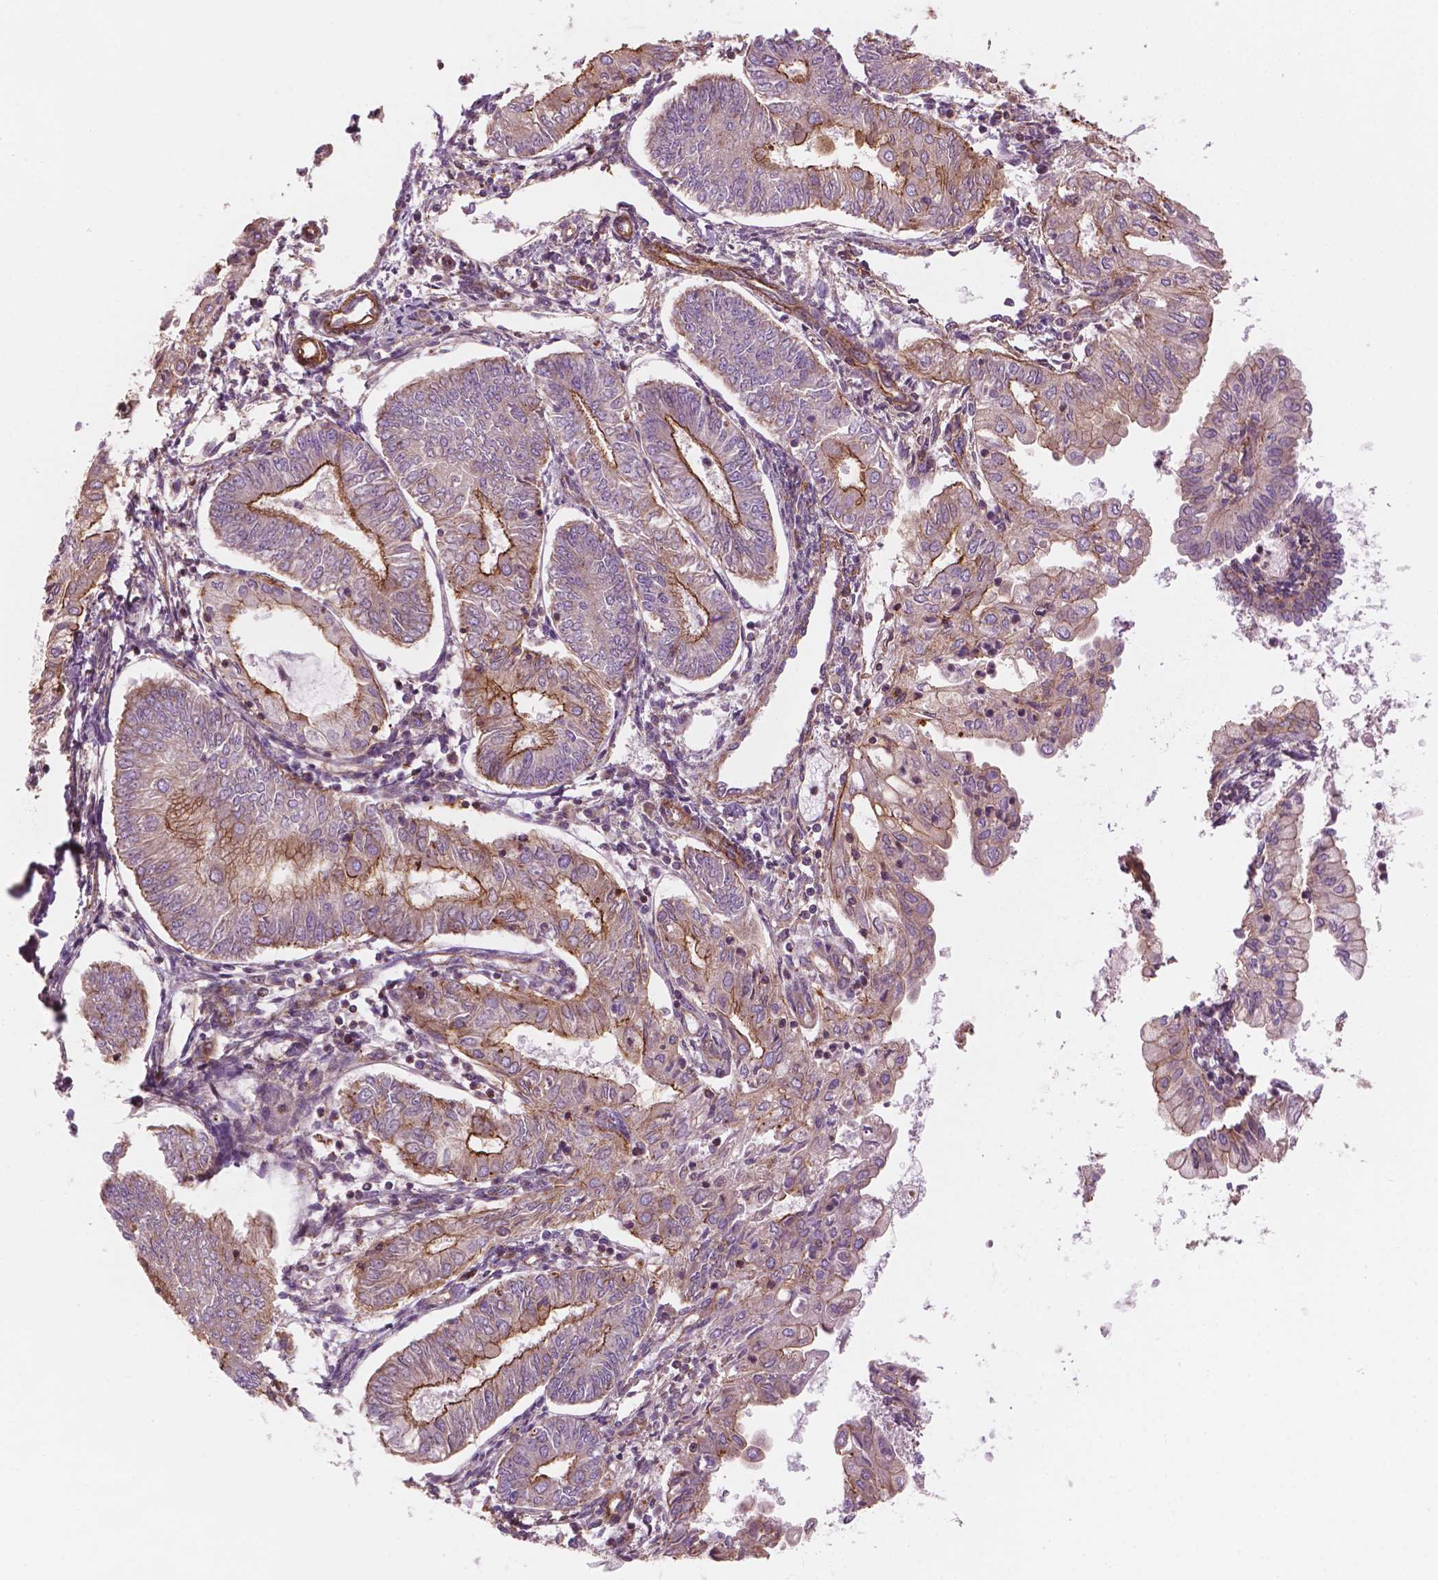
{"staining": {"intensity": "strong", "quantity": "<25%", "location": "cytoplasmic/membranous"}, "tissue": "endometrial cancer", "cell_type": "Tumor cells", "image_type": "cancer", "snomed": [{"axis": "morphology", "description": "Adenocarcinoma, NOS"}, {"axis": "topography", "description": "Endometrium"}], "caption": "Endometrial adenocarcinoma stained with DAB IHC demonstrates medium levels of strong cytoplasmic/membranous positivity in about <25% of tumor cells.", "gene": "SURF4", "patient": {"sex": "female", "age": 68}}